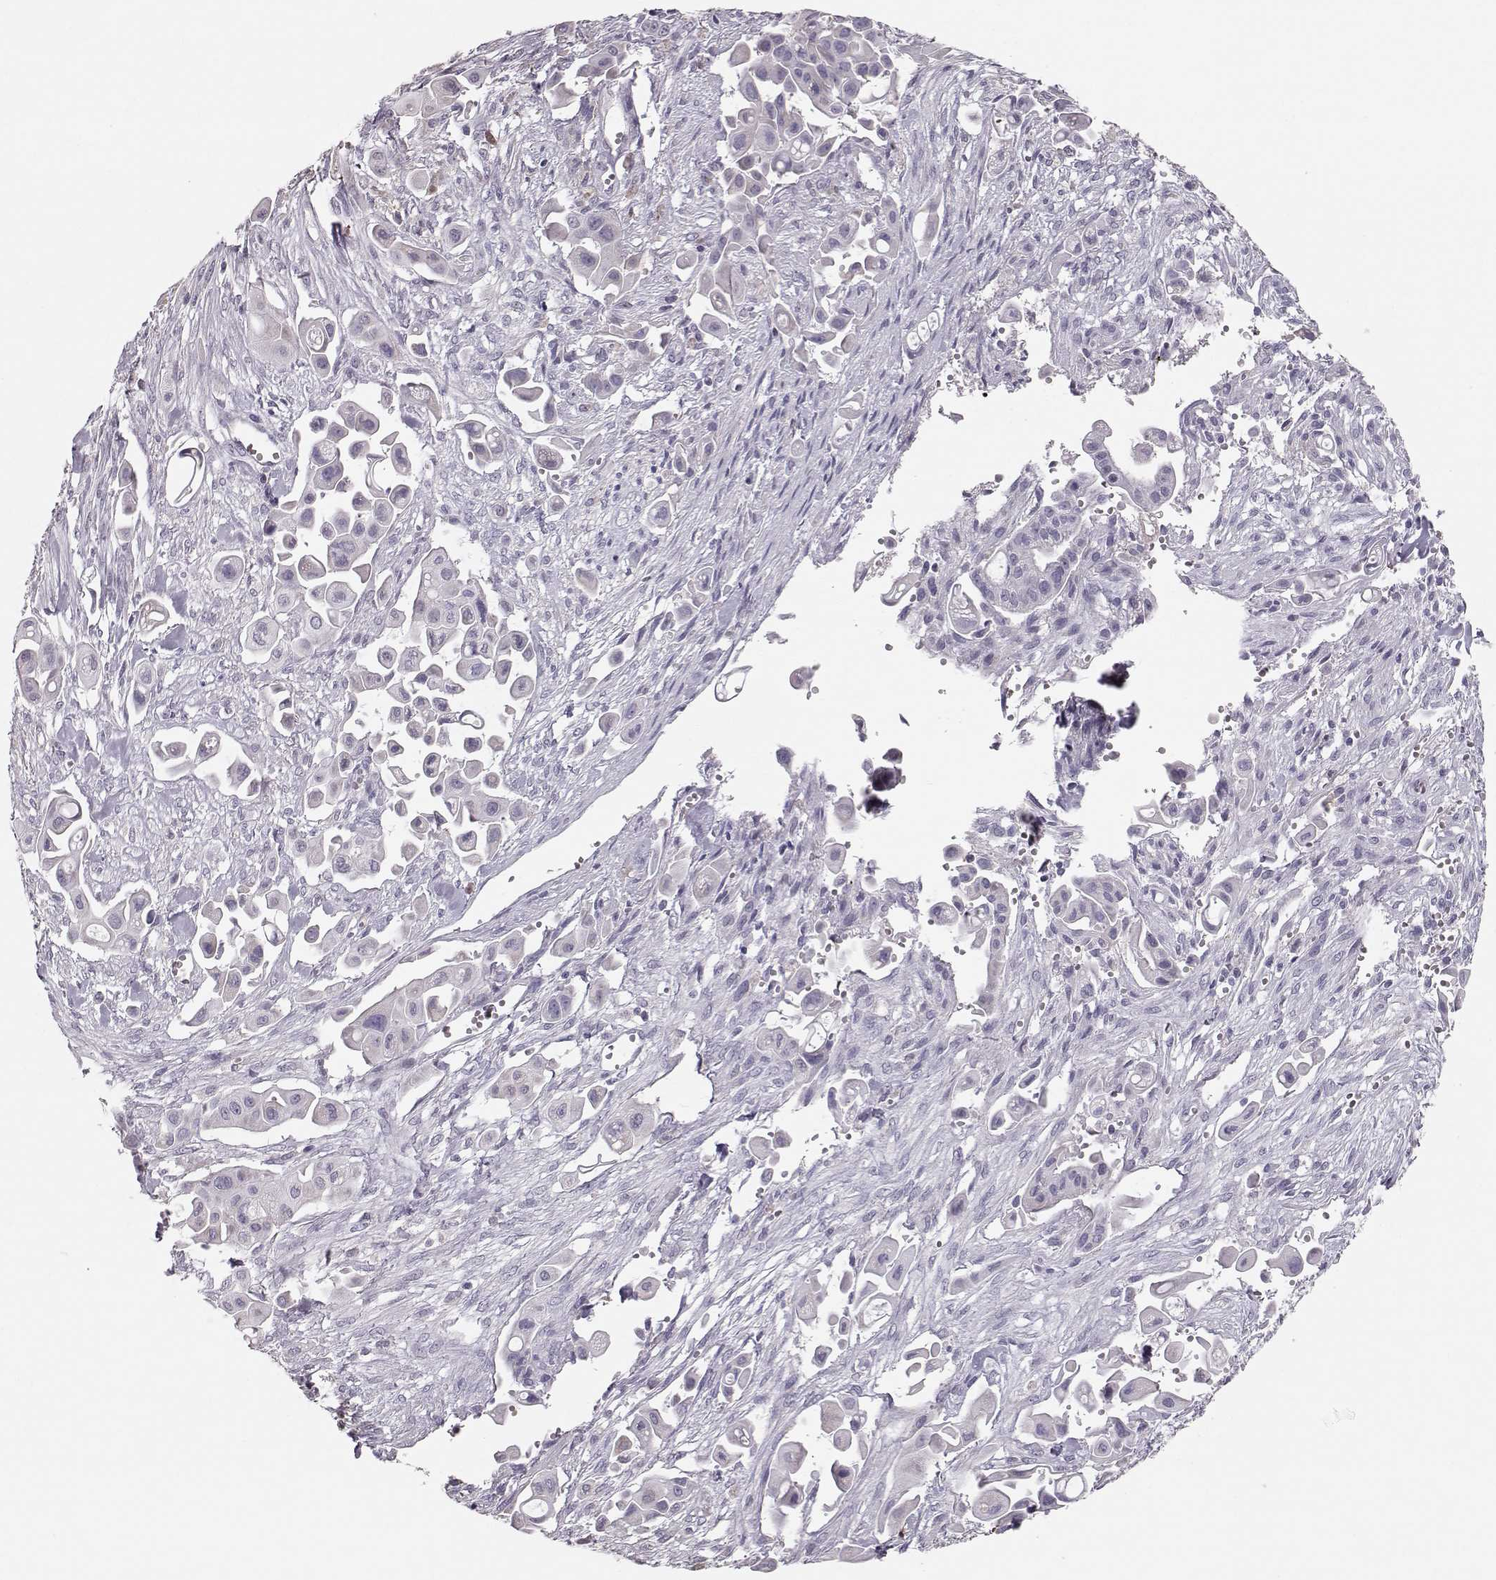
{"staining": {"intensity": "negative", "quantity": "none", "location": "none"}, "tissue": "pancreatic cancer", "cell_type": "Tumor cells", "image_type": "cancer", "snomed": [{"axis": "morphology", "description": "Adenocarcinoma, NOS"}, {"axis": "topography", "description": "Pancreas"}], "caption": "Human pancreatic adenocarcinoma stained for a protein using immunohistochemistry (IHC) reveals no positivity in tumor cells.", "gene": "POU1F1", "patient": {"sex": "male", "age": 50}}